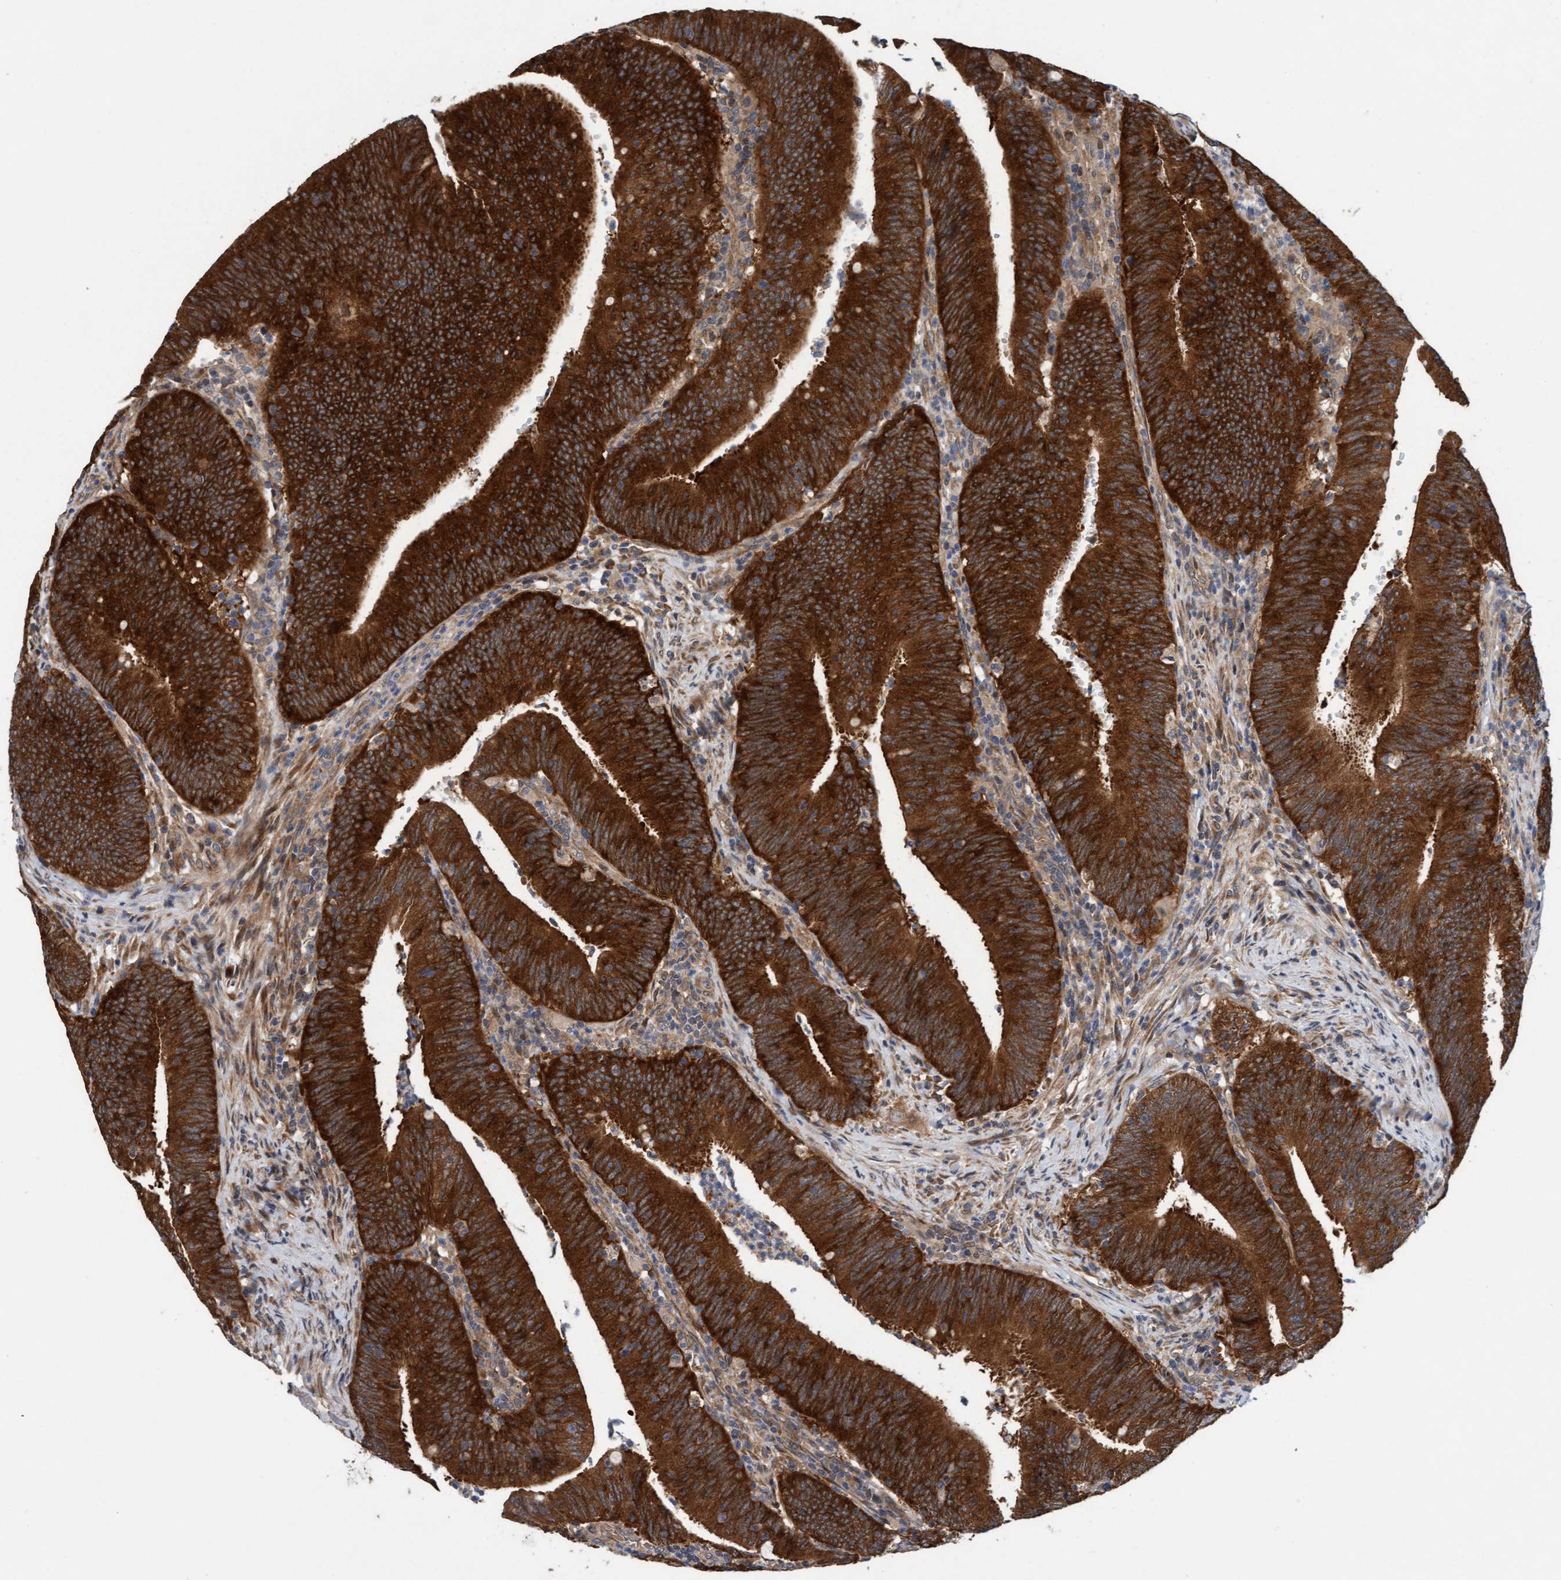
{"staining": {"intensity": "strong", "quantity": ">75%", "location": "cytoplasmic/membranous"}, "tissue": "colorectal cancer", "cell_type": "Tumor cells", "image_type": "cancer", "snomed": [{"axis": "morphology", "description": "Normal tissue, NOS"}, {"axis": "morphology", "description": "Adenocarcinoma, NOS"}, {"axis": "topography", "description": "Rectum"}], "caption": "The image reveals staining of colorectal adenocarcinoma, revealing strong cytoplasmic/membranous protein staining (brown color) within tumor cells.", "gene": "MLXIP", "patient": {"sex": "female", "age": 66}}